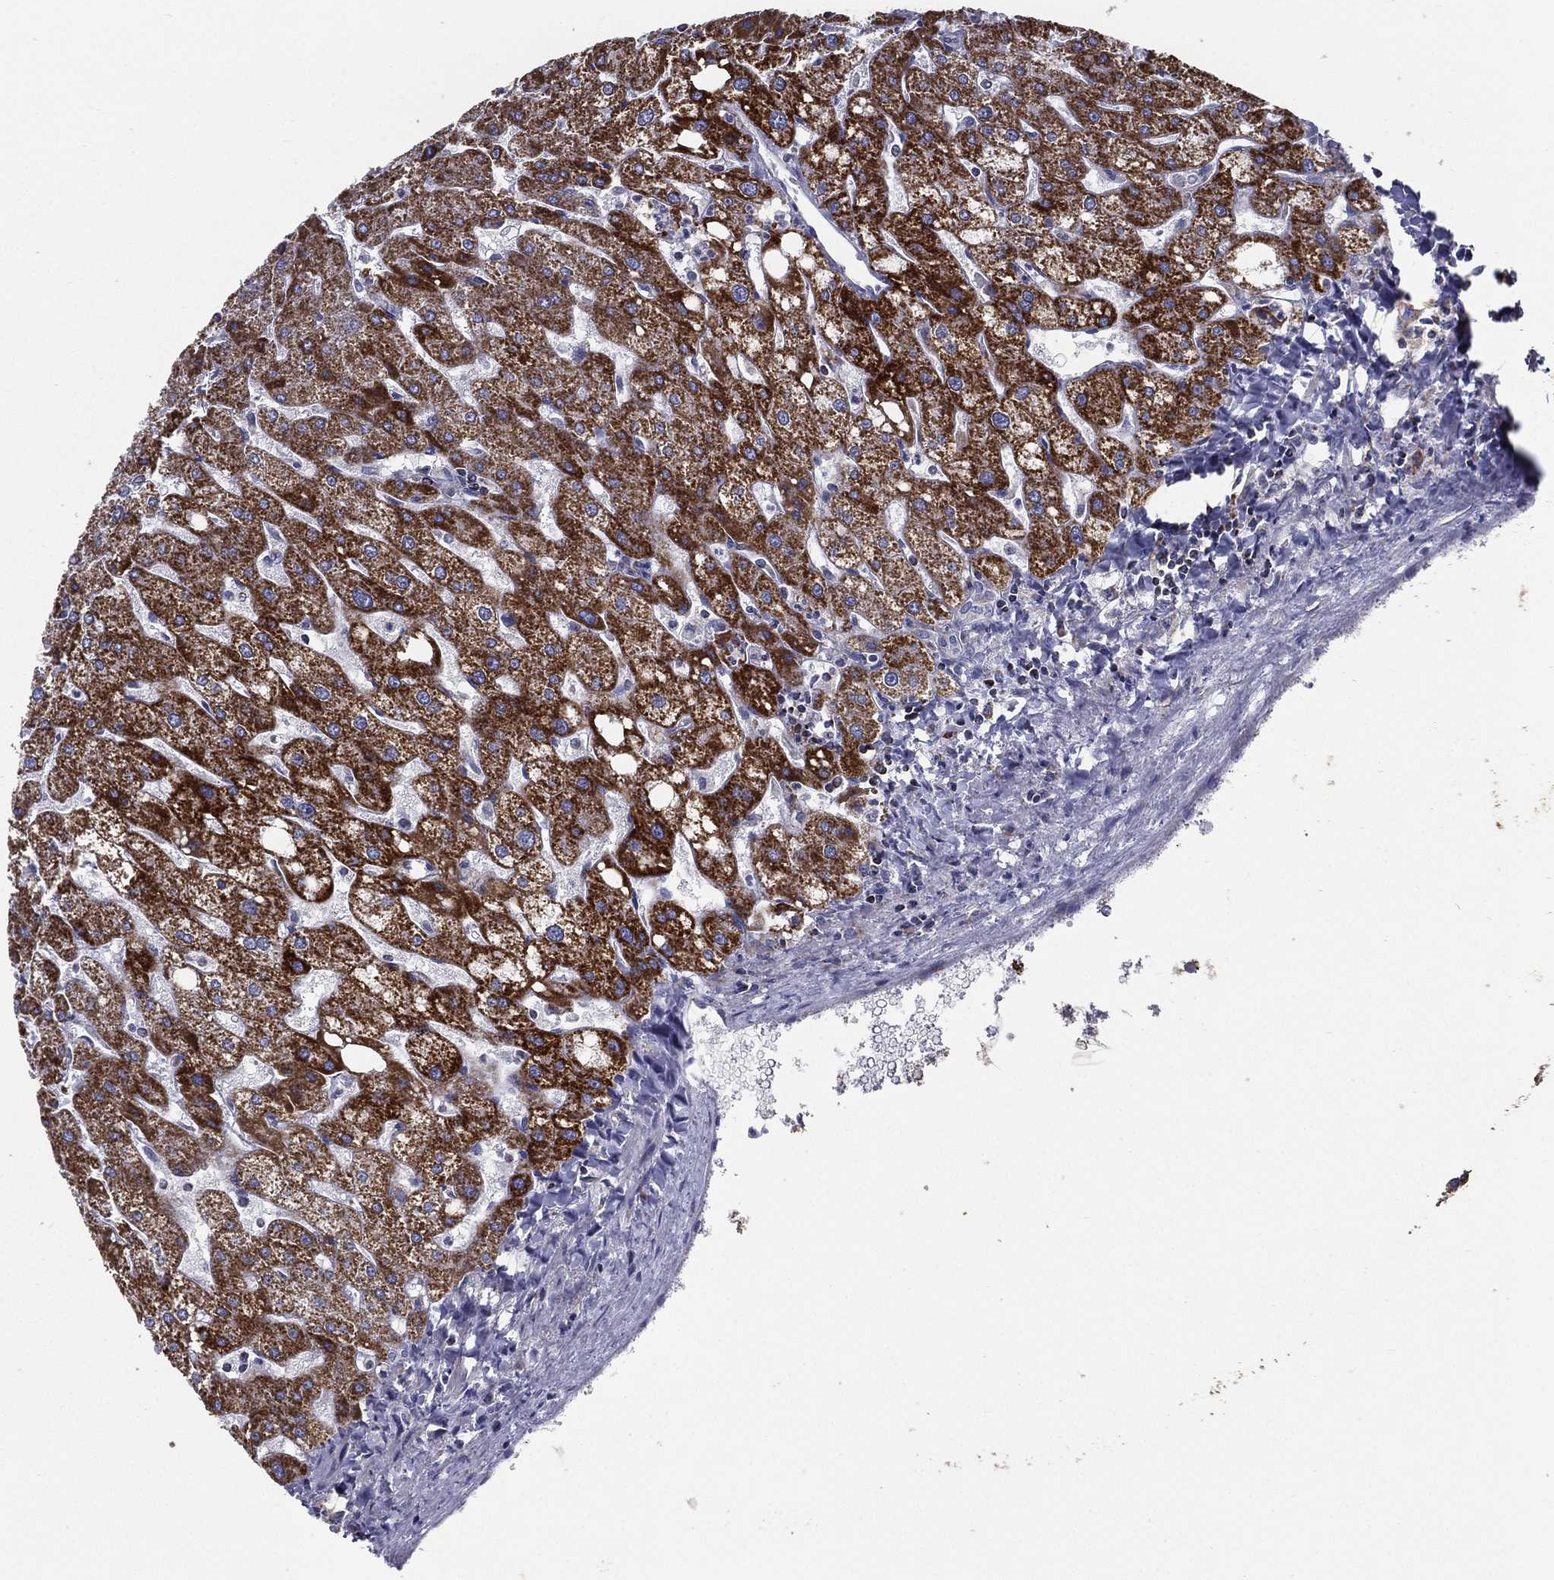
{"staining": {"intensity": "negative", "quantity": "none", "location": "none"}, "tissue": "liver", "cell_type": "Cholangiocytes", "image_type": "normal", "snomed": [{"axis": "morphology", "description": "Normal tissue, NOS"}, {"axis": "topography", "description": "Liver"}], "caption": "Immunohistochemistry micrograph of unremarkable liver: liver stained with DAB (3,3'-diaminobenzidine) shows no significant protein staining in cholangiocytes.", "gene": "SFXN1", "patient": {"sex": "male", "age": 67}}